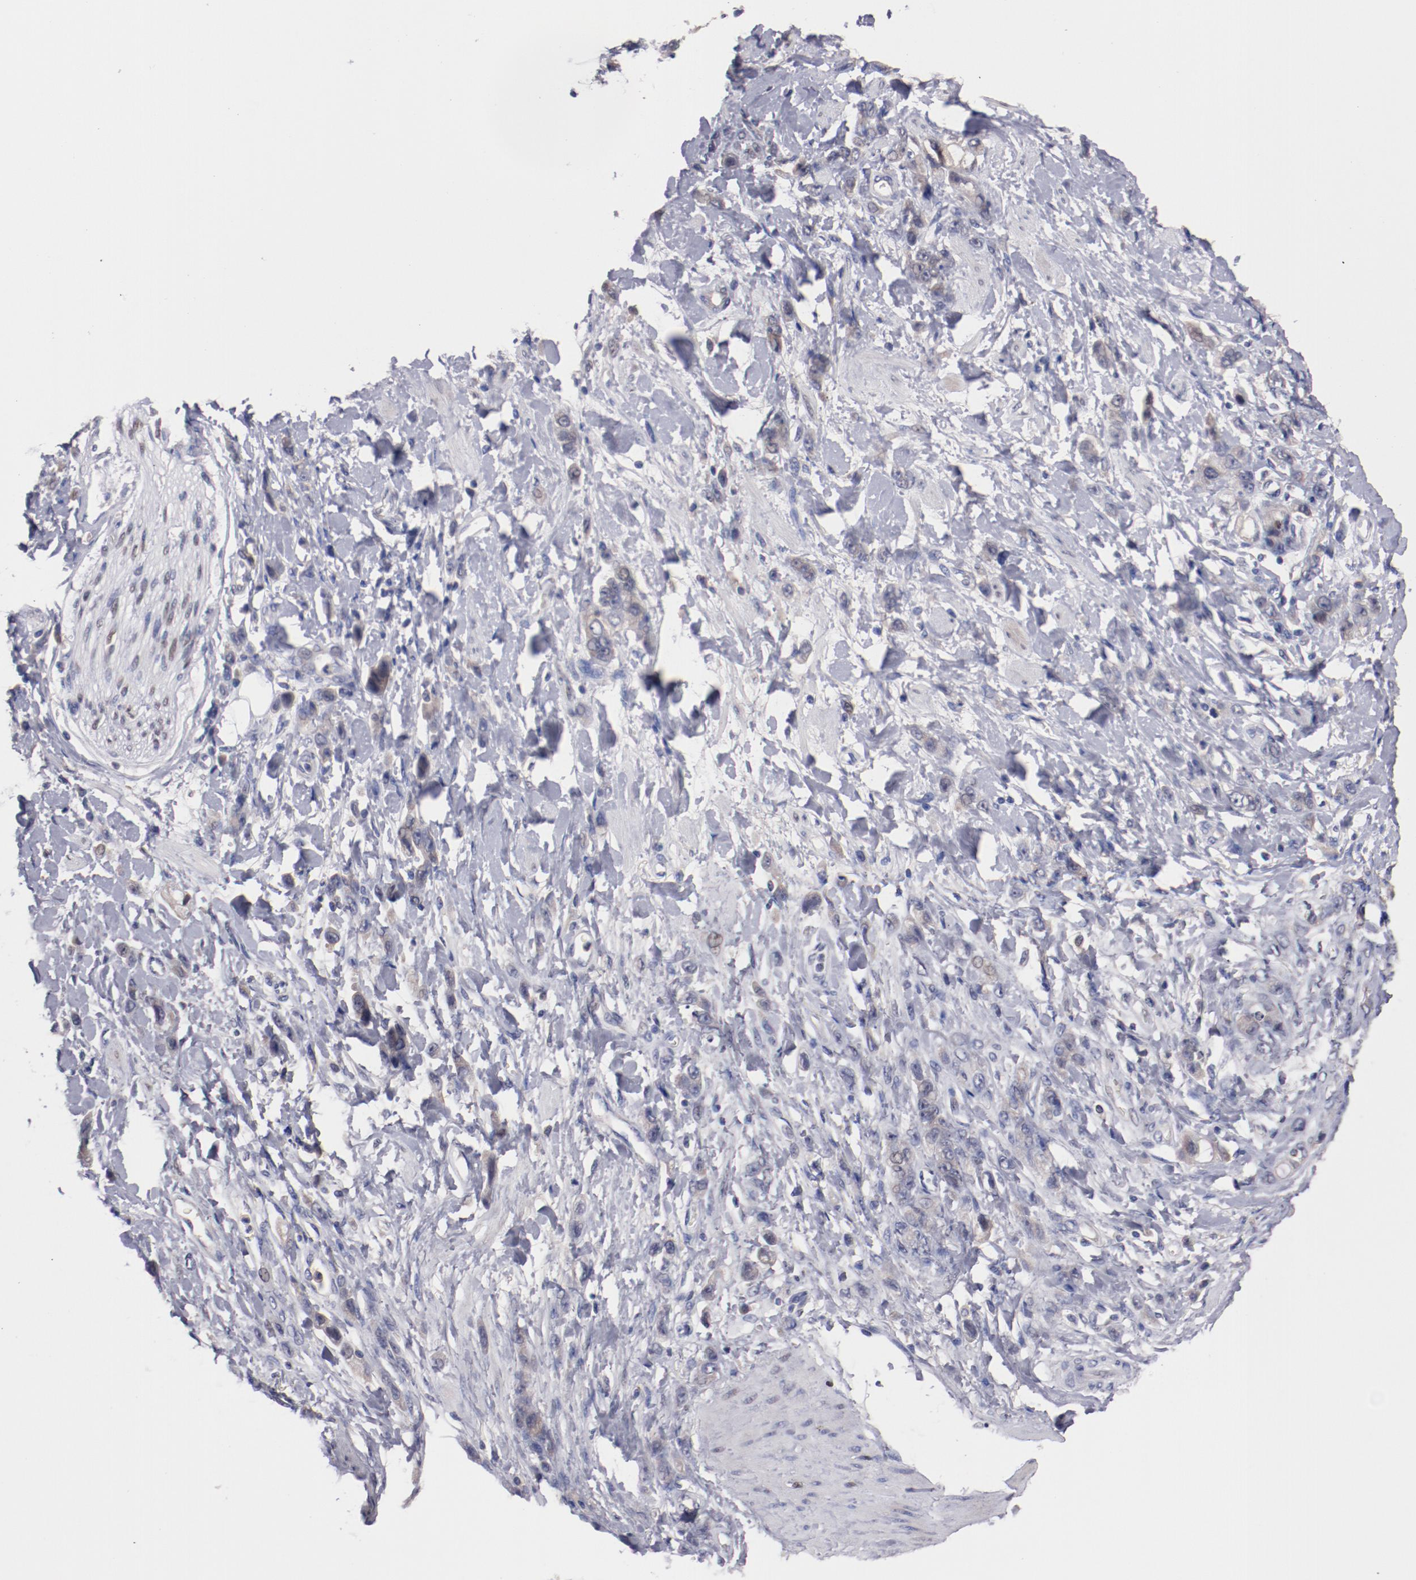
{"staining": {"intensity": "weak", "quantity": "<25%", "location": "cytoplasmic/membranous"}, "tissue": "stomach cancer", "cell_type": "Tumor cells", "image_type": "cancer", "snomed": [{"axis": "morphology", "description": "Normal tissue, NOS"}, {"axis": "morphology", "description": "Adenocarcinoma, NOS"}, {"axis": "topography", "description": "Stomach"}], "caption": "IHC of stomach cancer (adenocarcinoma) shows no expression in tumor cells.", "gene": "FAM81A", "patient": {"sex": "male", "age": 82}}